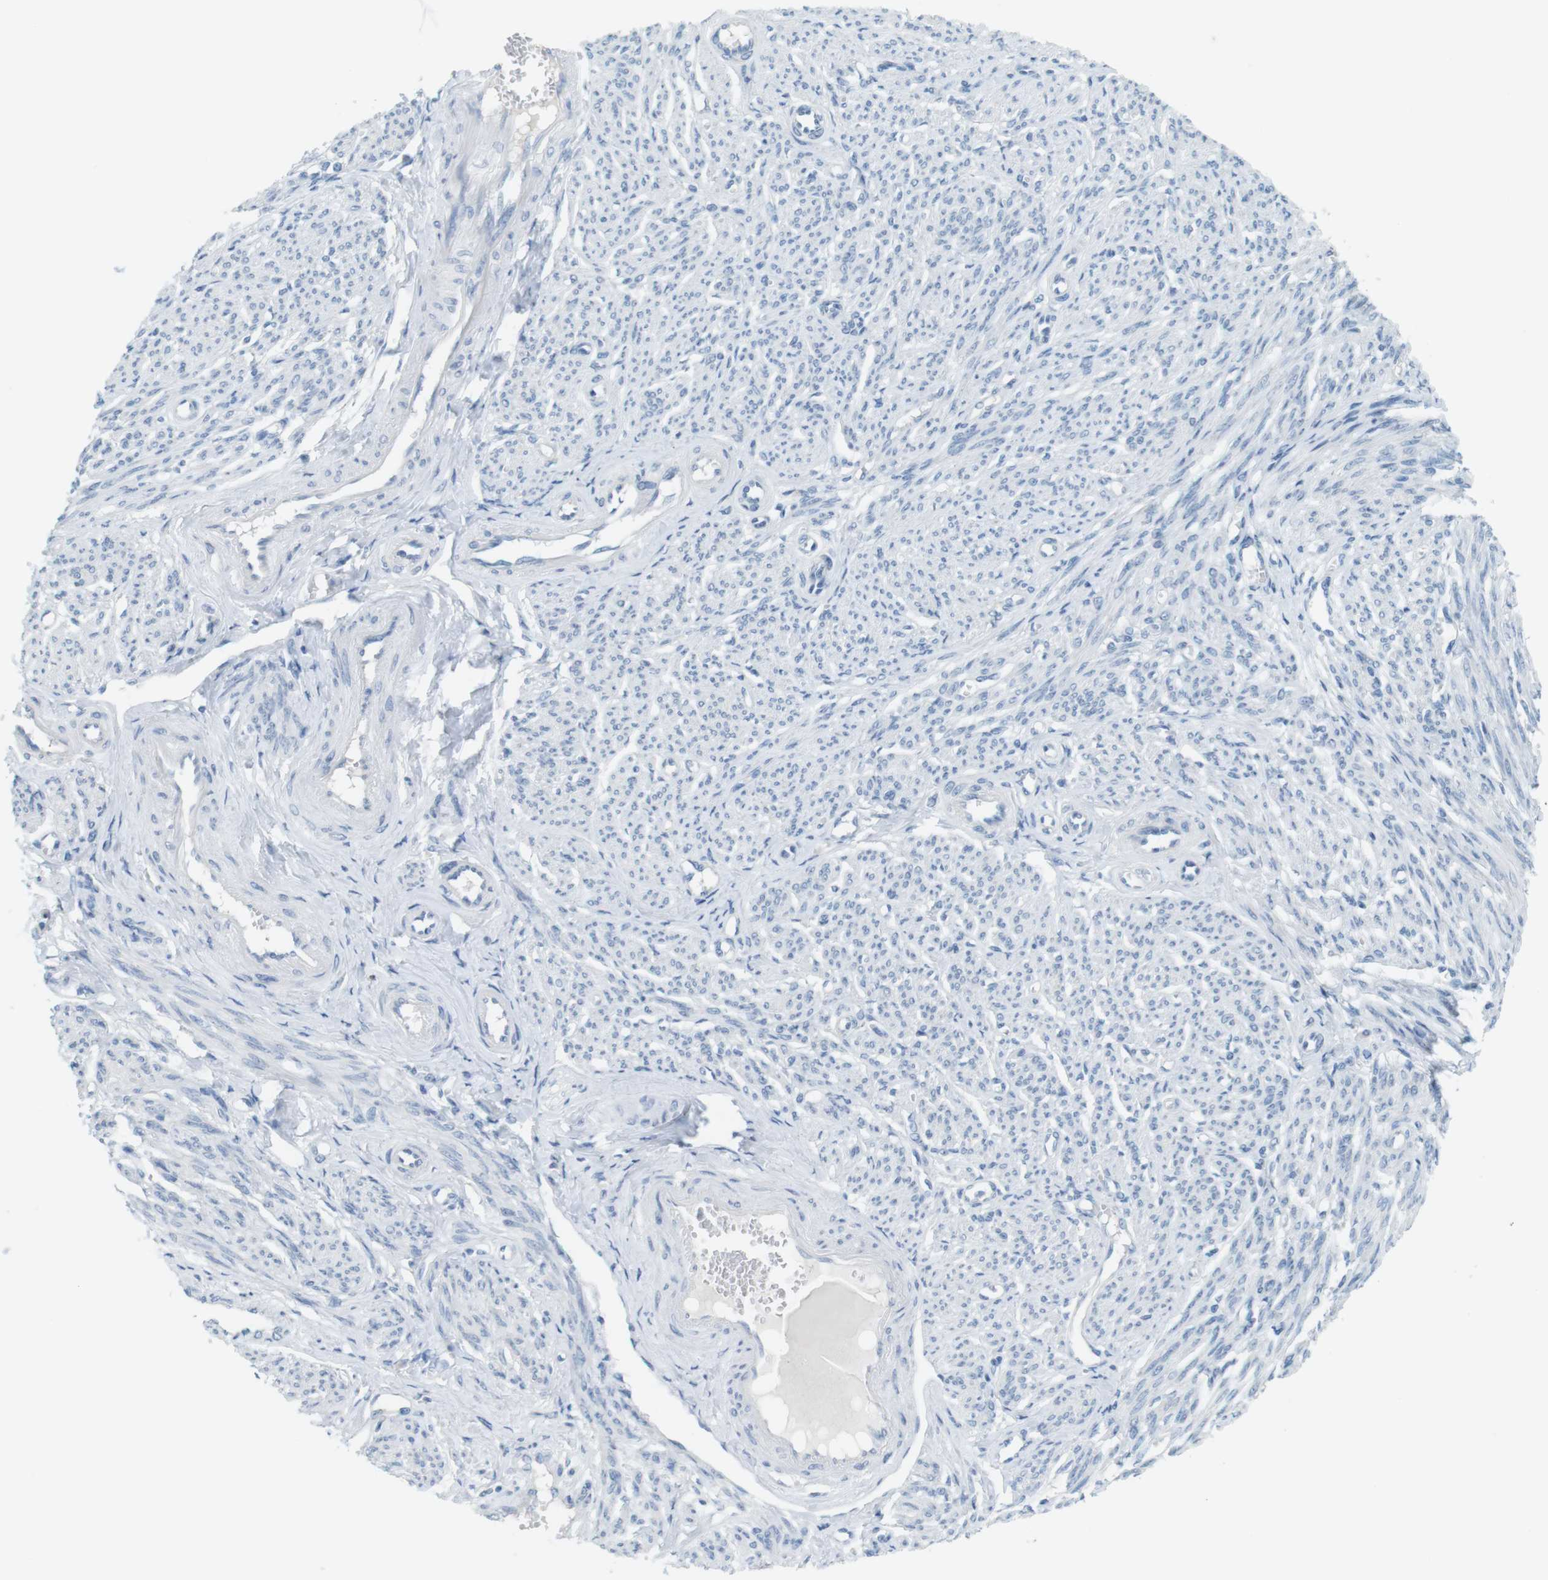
{"staining": {"intensity": "negative", "quantity": "none", "location": "none"}, "tissue": "smooth muscle", "cell_type": "Smooth muscle cells", "image_type": "normal", "snomed": [{"axis": "morphology", "description": "Normal tissue, NOS"}, {"axis": "topography", "description": "Smooth muscle"}], "caption": "Immunohistochemistry histopathology image of normal human smooth muscle stained for a protein (brown), which exhibits no expression in smooth muscle cells.", "gene": "MUC5B", "patient": {"sex": "female", "age": 65}}